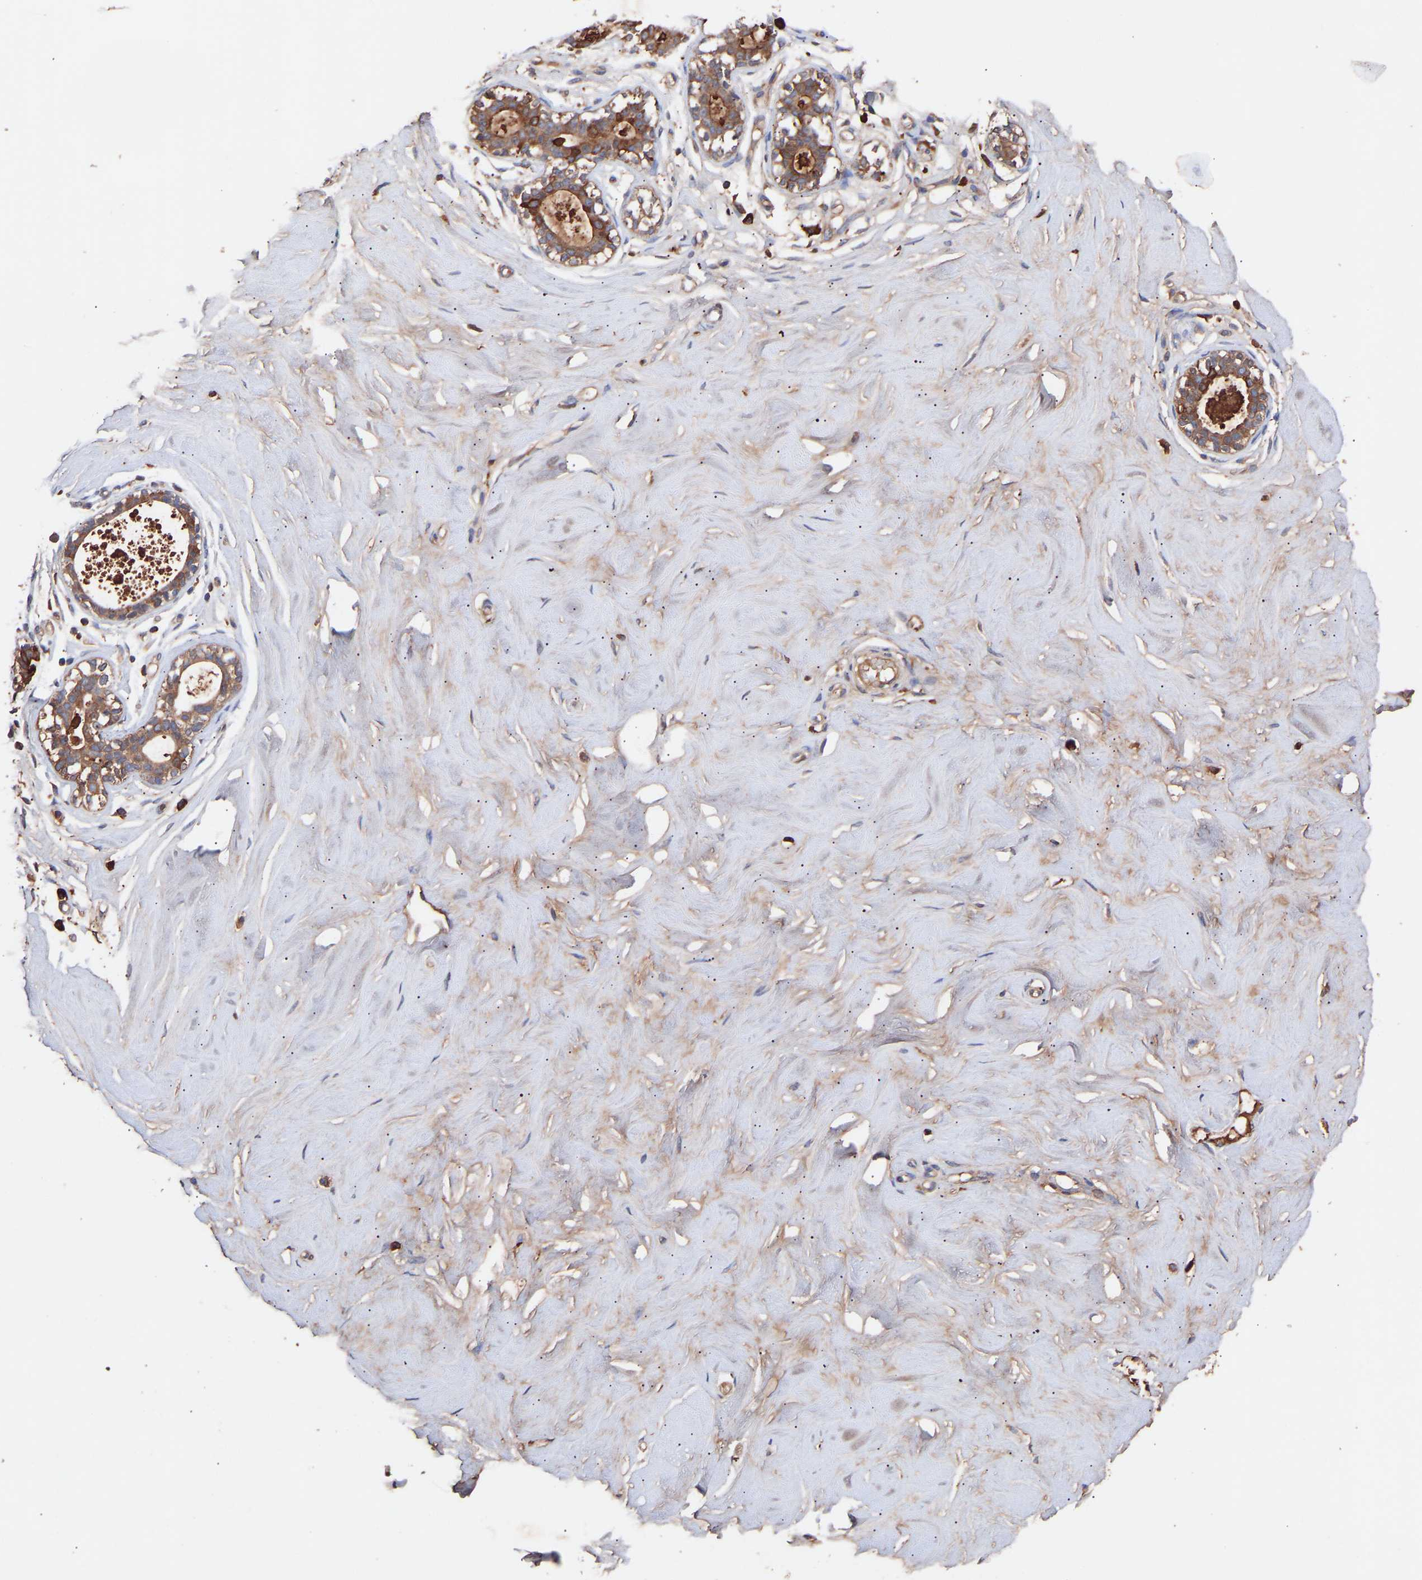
{"staining": {"intensity": "moderate", "quantity": ">75%", "location": "cytoplasmic/membranous"}, "tissue": "breast", "cell_type": "Adipocytes", "image_type": "normal", "snomed": [{"axis": "morphology", "description": "Normal tissue, NOS"}, {"axis": "topography", "description": "Breast"}], "caption": "A photomicrograph showing moderate cytoplasmic/membranous expression in about >75% of adipocytes in unremarkable breast, as visualized by brown immunohistochemical staining.", "gene": "TMEM268", "patient": {"sex": "female", "age": 23}}